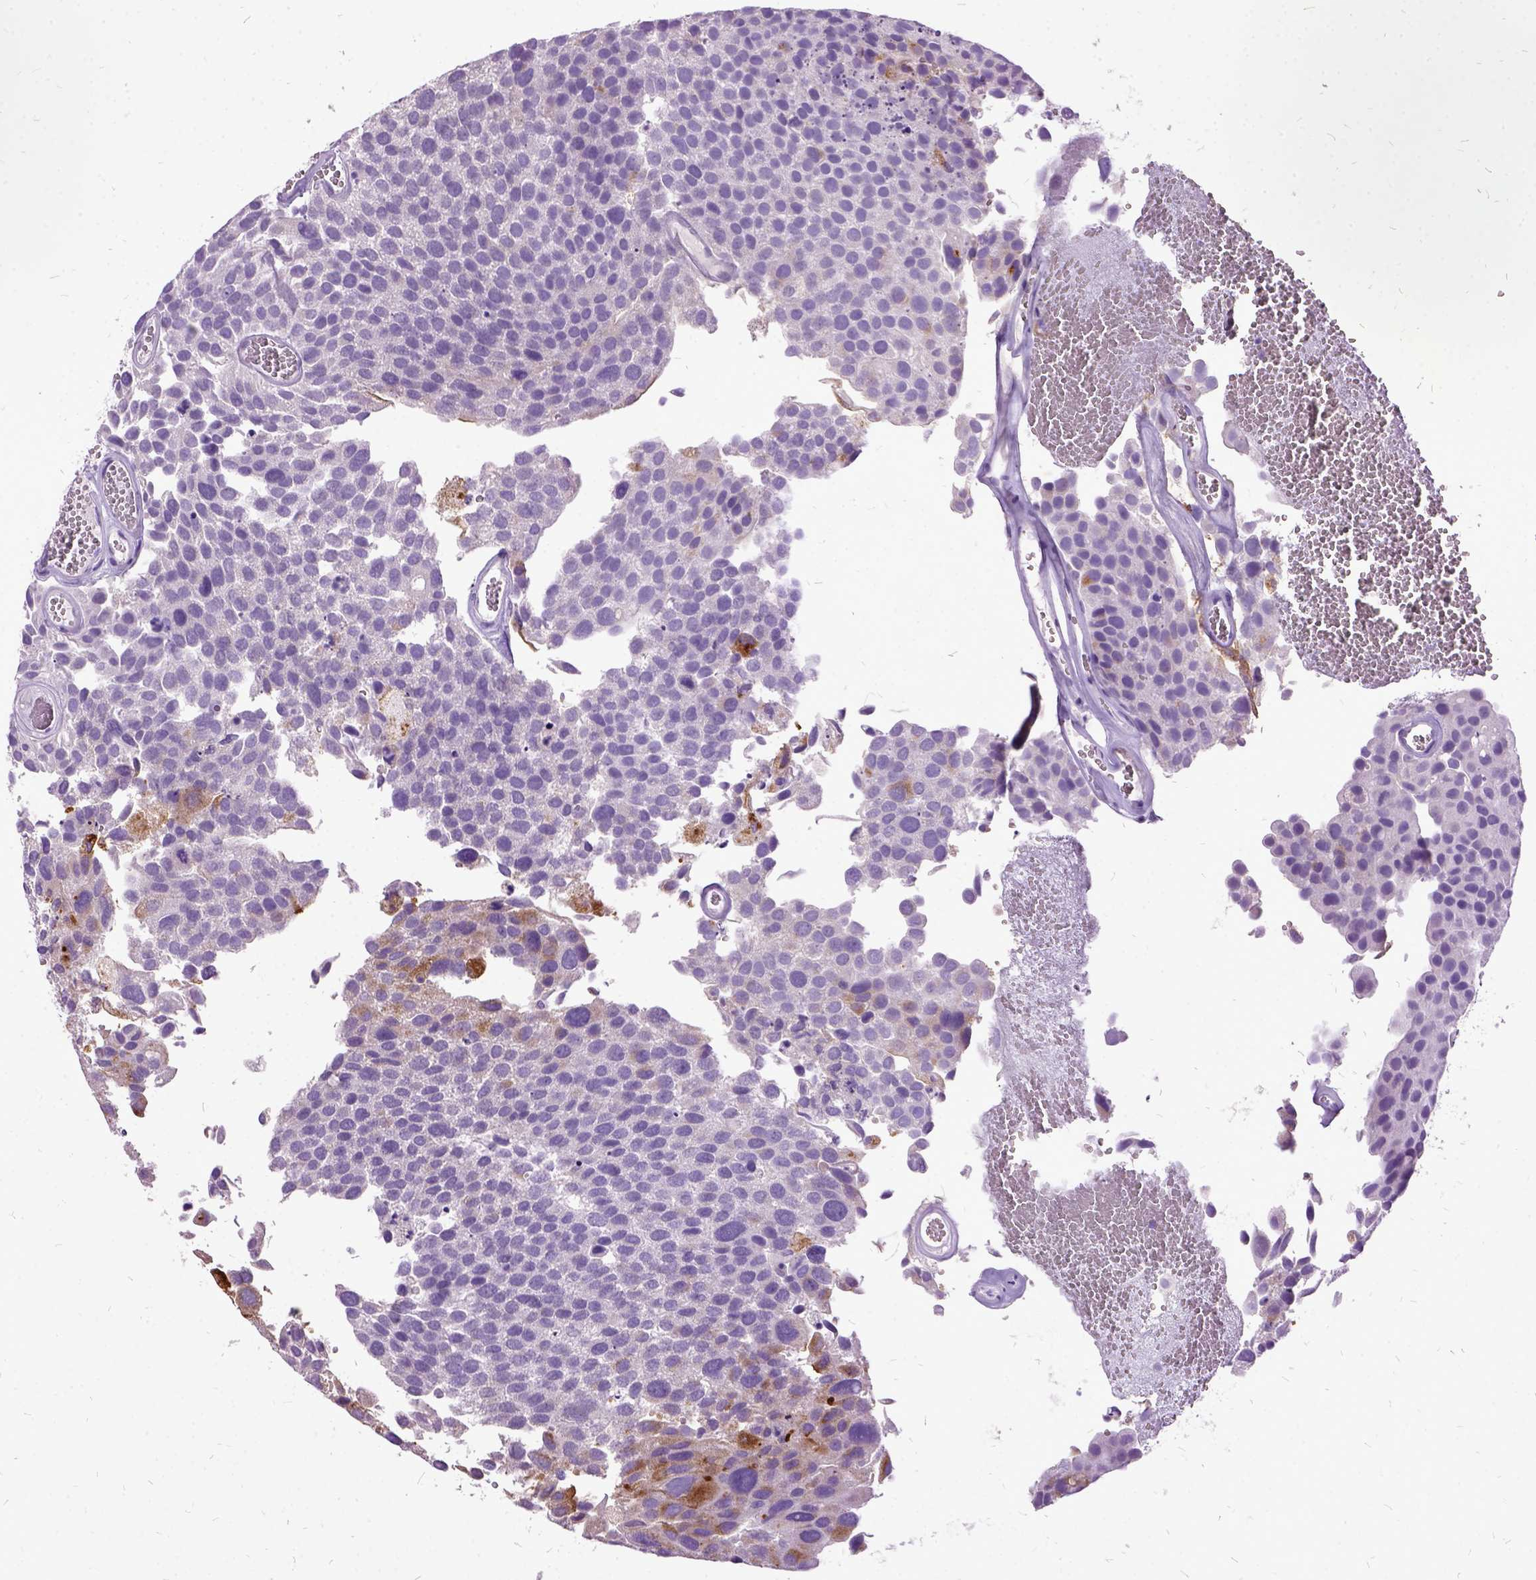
{"staining": {"intensity": "weak", "quantity": "<25%", "location": "cytoplasmic/membranous"}, "tissue": "urothelial cancer", "cell_type": "Tumor cells", "image_type": "cancer", "snomed": [{"axis": "morphology", "description": "Urothelial carcinoma, Low grade"}, {"axis": "topography", "description": "Urinary bladder"}], "caption": "The image shows no significant staining in tumor cells of urothelial cancer. (DAB IHC, high magnification).", "gene": "MME", "patient": {"sex": "female", "age": 69}}